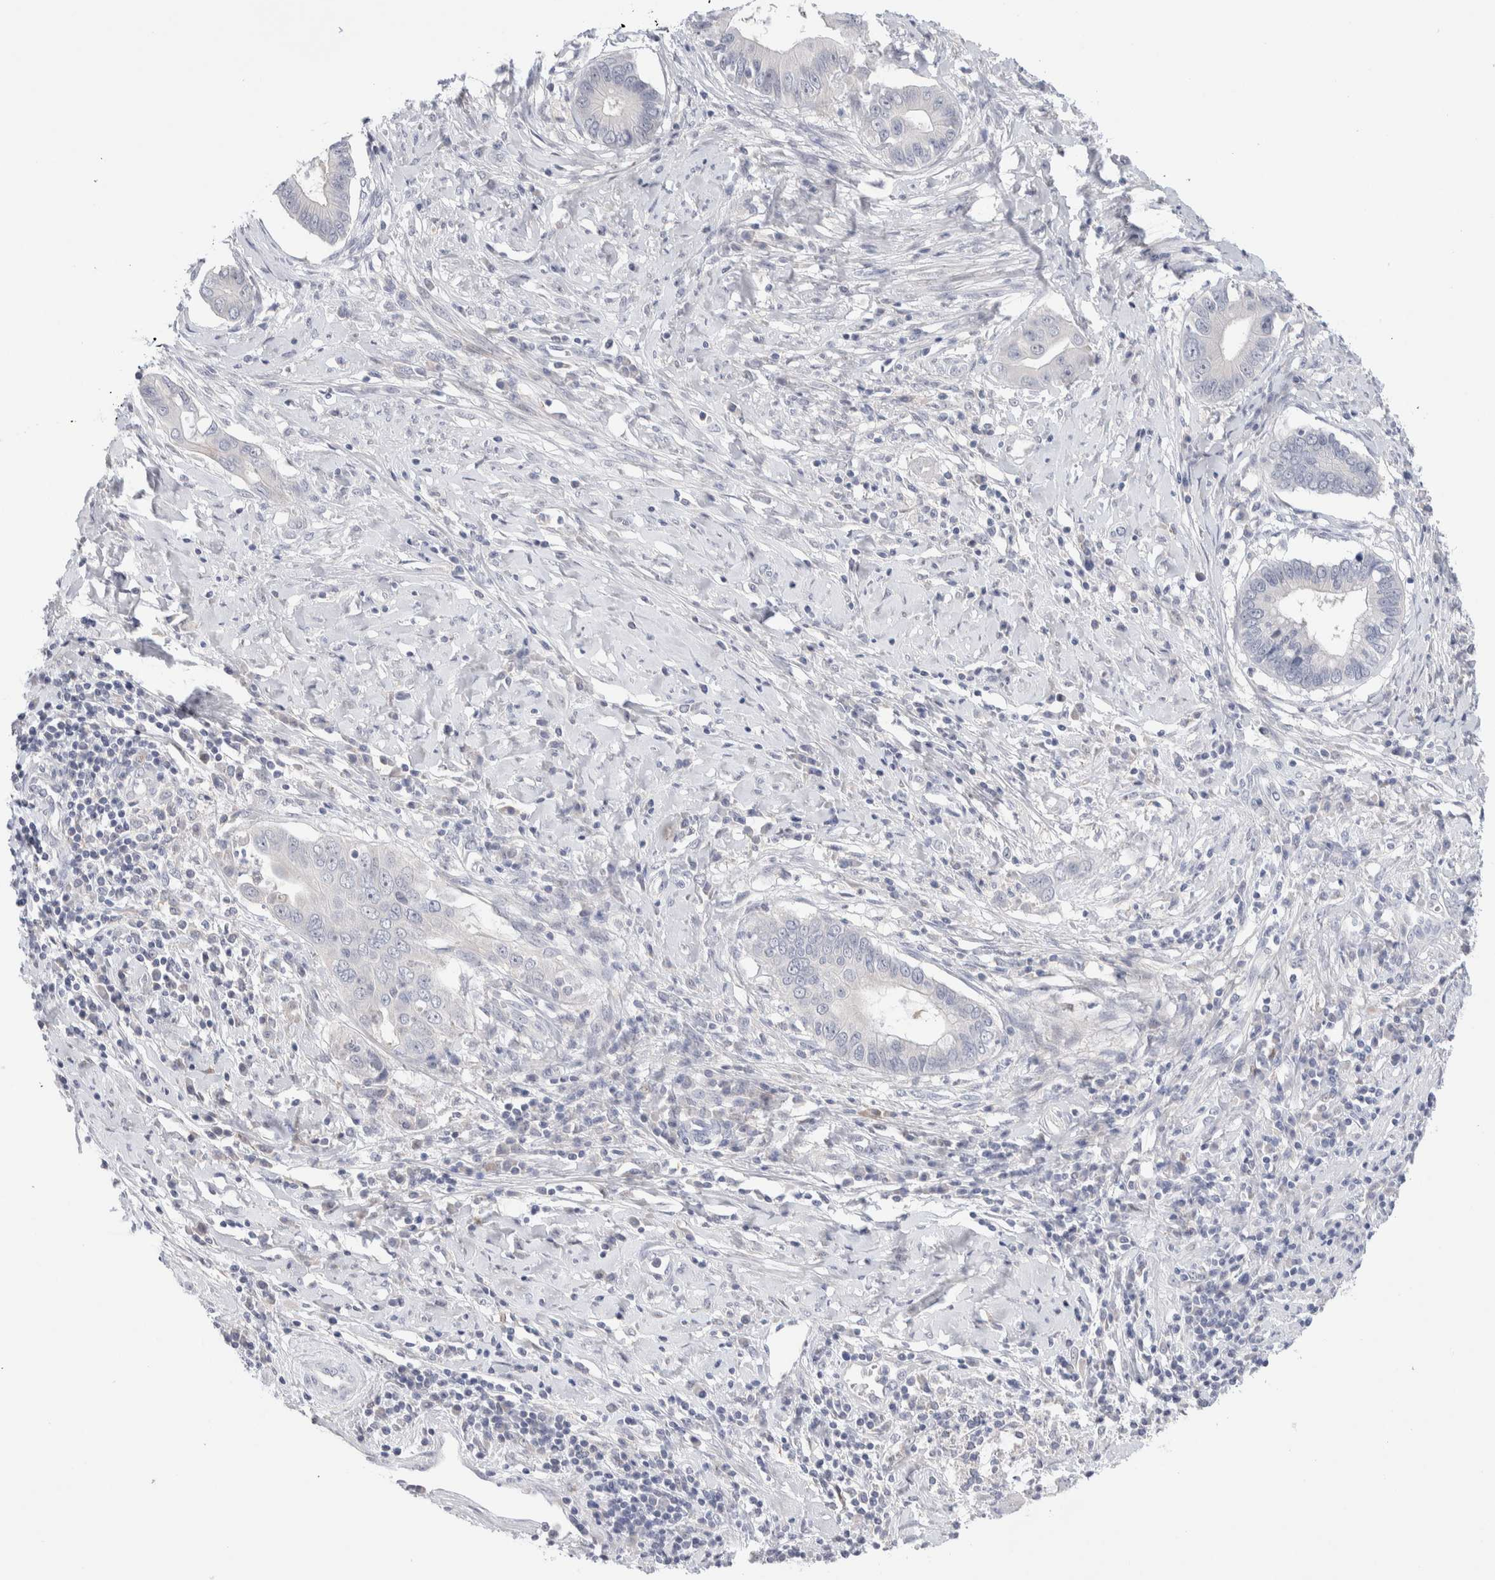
{"staining": {"intensity": "negative", "quantity": "none", "location": "none"}, "tissue": "cervical cancer", "cell_type": "Tumor cells", "image_type": "cancer", "snomed": [{"axis": "morphology", "description": "Adenocarcinoma, NOS"}, {"axis": "topography", "description": "Cervix"}], "caption": "Immunohistochemical staining of cervical adenocarcinoma reveals no significant staining in tumor cells.", "gene": "DNAJB6", "patient": {"sex": "female", "age": 44}}